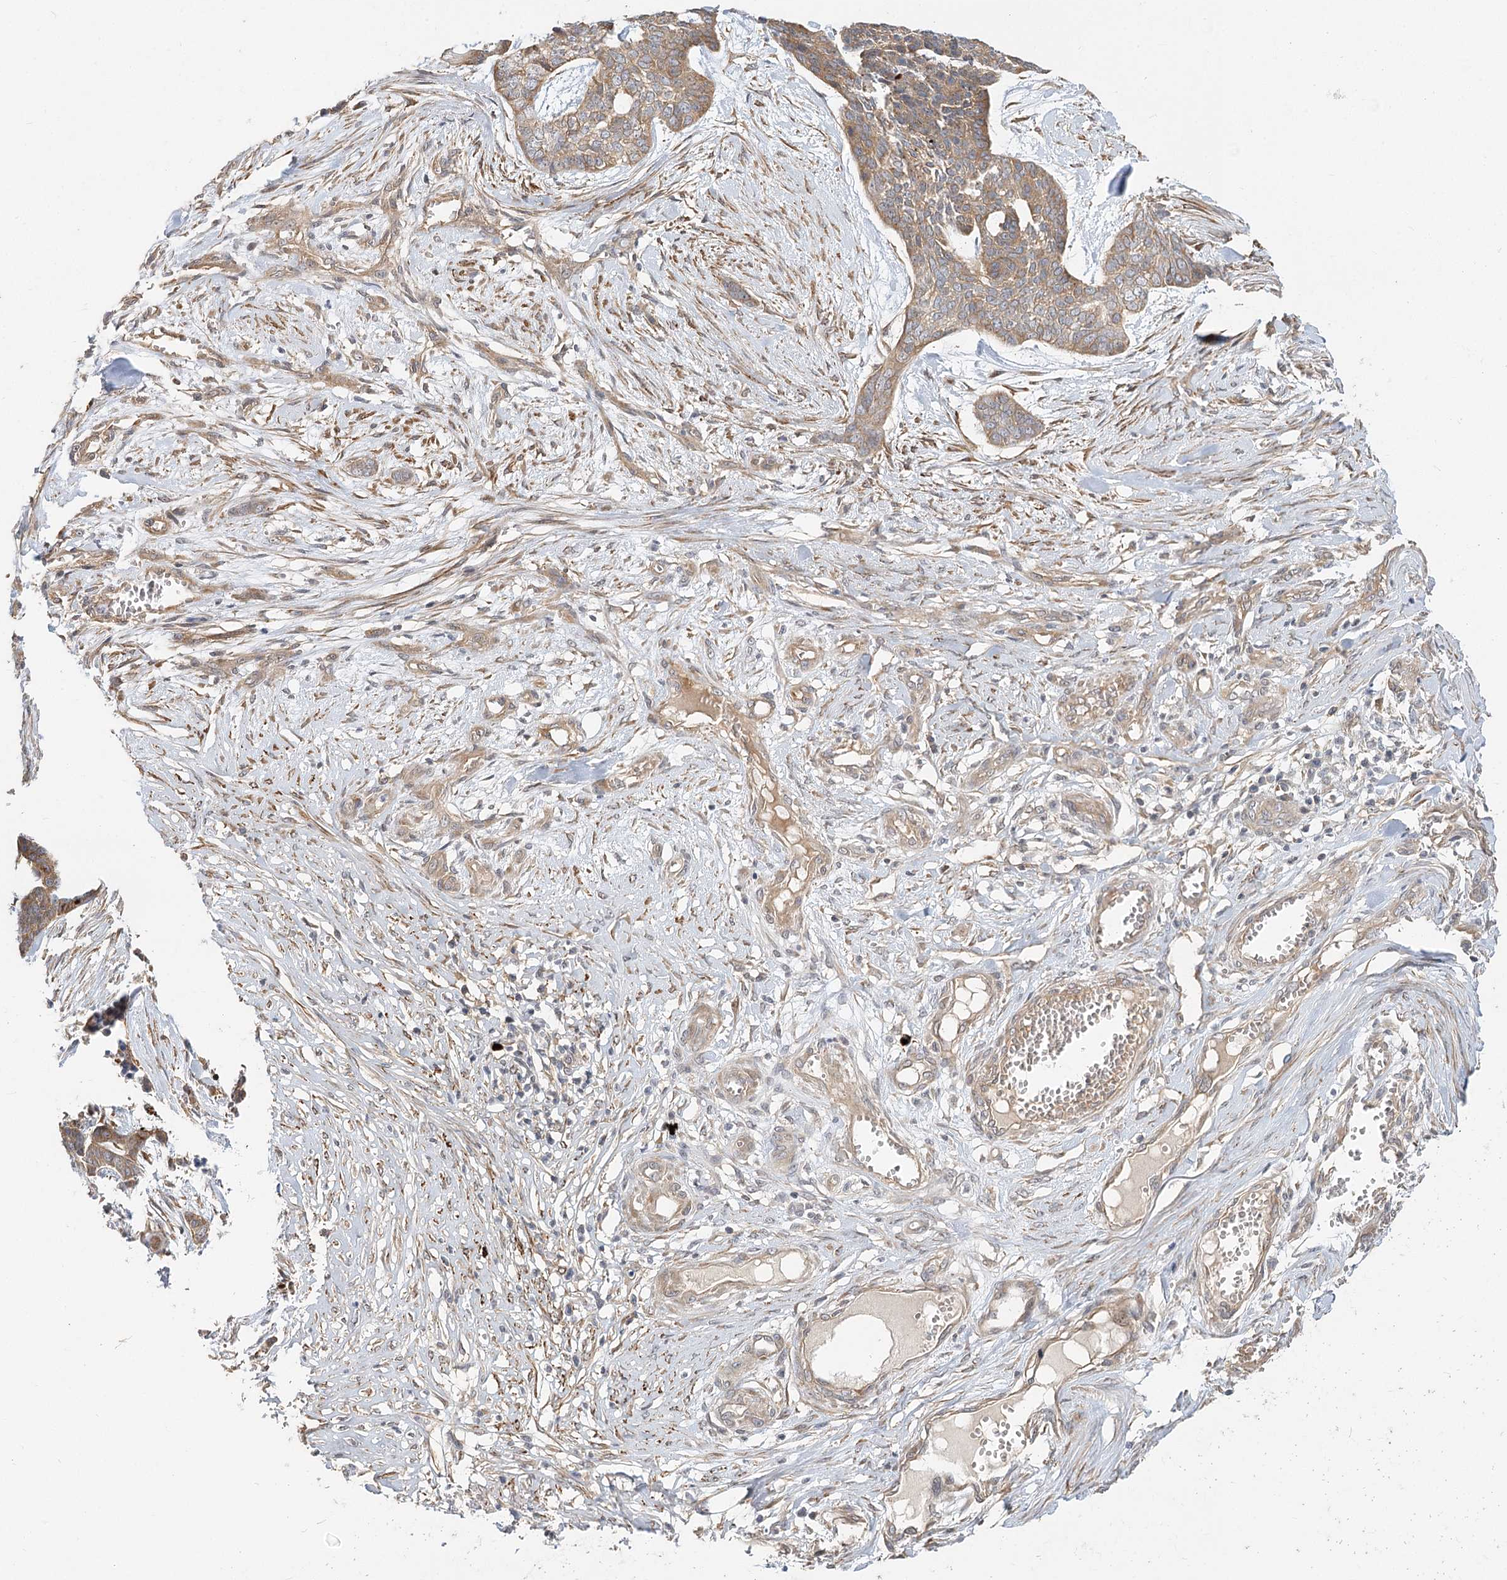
{"staining": {"intensity": "moderate", "quantity": ">75%", "location": "cytoplasmic/membranous"}, "tissue": "skin cancer", "cell_type": "Tumor cells", "image_type": "cancer", "snomed": [{"axis": "morphology", "description": "Basal cell carcinoma"}, {"axis": "topography", "description": "Skin"}], "caption": "The photomicrograph demonstrates staining of basal cell carcinoma (skin), revealing moderate cytoplasmic/membranous protein staining (brown color) within tumor cells.", "gene": "GUCY2C", "patient": {"sex": "female", "age": 64}}